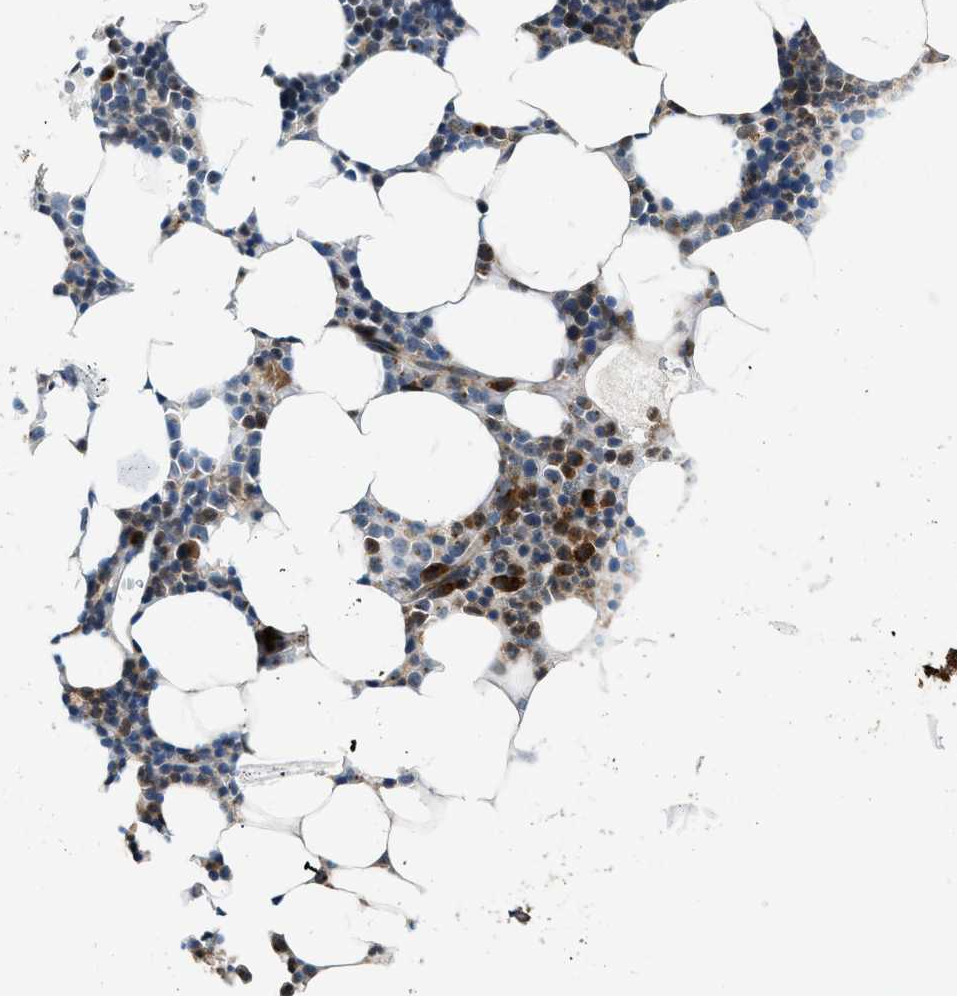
{"staining": {"intensity": "strong", "quantity": "<25%", "location": "cytoplasmic/membranous,nuclear"}, "tissue": "bone marrow", "cell_type": "Hematopoietic cells", "image_type": "normal", "snomed": [{"axis": "morphology", "description": "Normal tissue, NOS"}, {"axis": "topography", "description": "Bone marrow"}], "caption": "A brown stain shows strong cytoplasmic/membranous,nuclear positivity of a protein in hematopoietic cells of benign bone marrow.", "gene": "FUT8", "patient": {"sex": "female", "age": 73}}